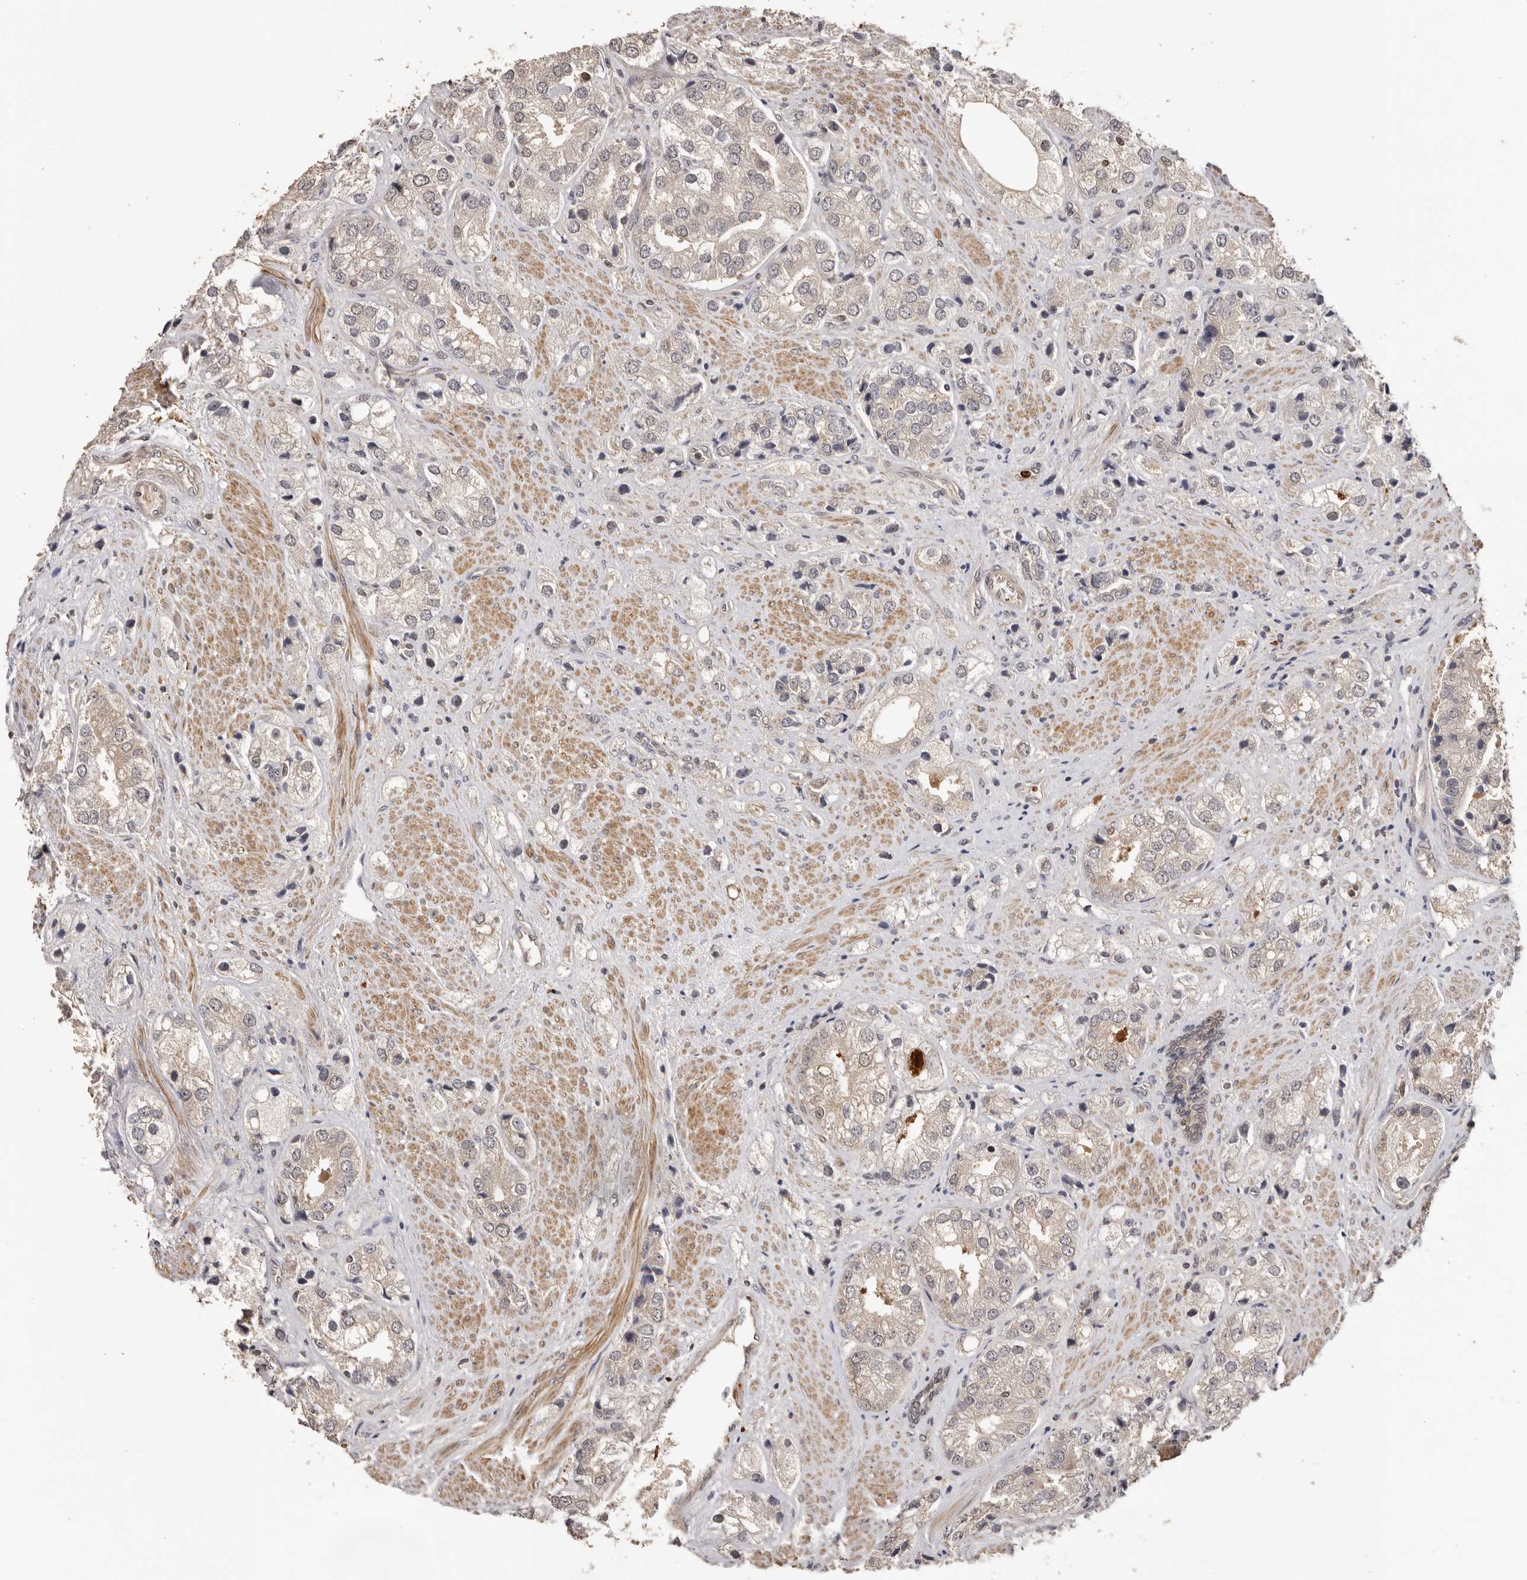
{"staining": {"intensity": "negative", "quantity": "none", "location": "none"}, "tissue": "prostate cancer", "cell_type": "Tumor cells", "image_type": "cancer", "snomed": [{"axis": "morphology", "description": "Adenocarcinoma, High grade"}, {"axis": "topography", "description": "Prostate"}], "caption": "Prostate cancer (adenocarcinoma (high-grade)) stained for a protein using immunohistochemistry (IHC) displays no staining tumor cells.", "gene": "KIF2B", "patient": {"sex": "male", "age": 50}}